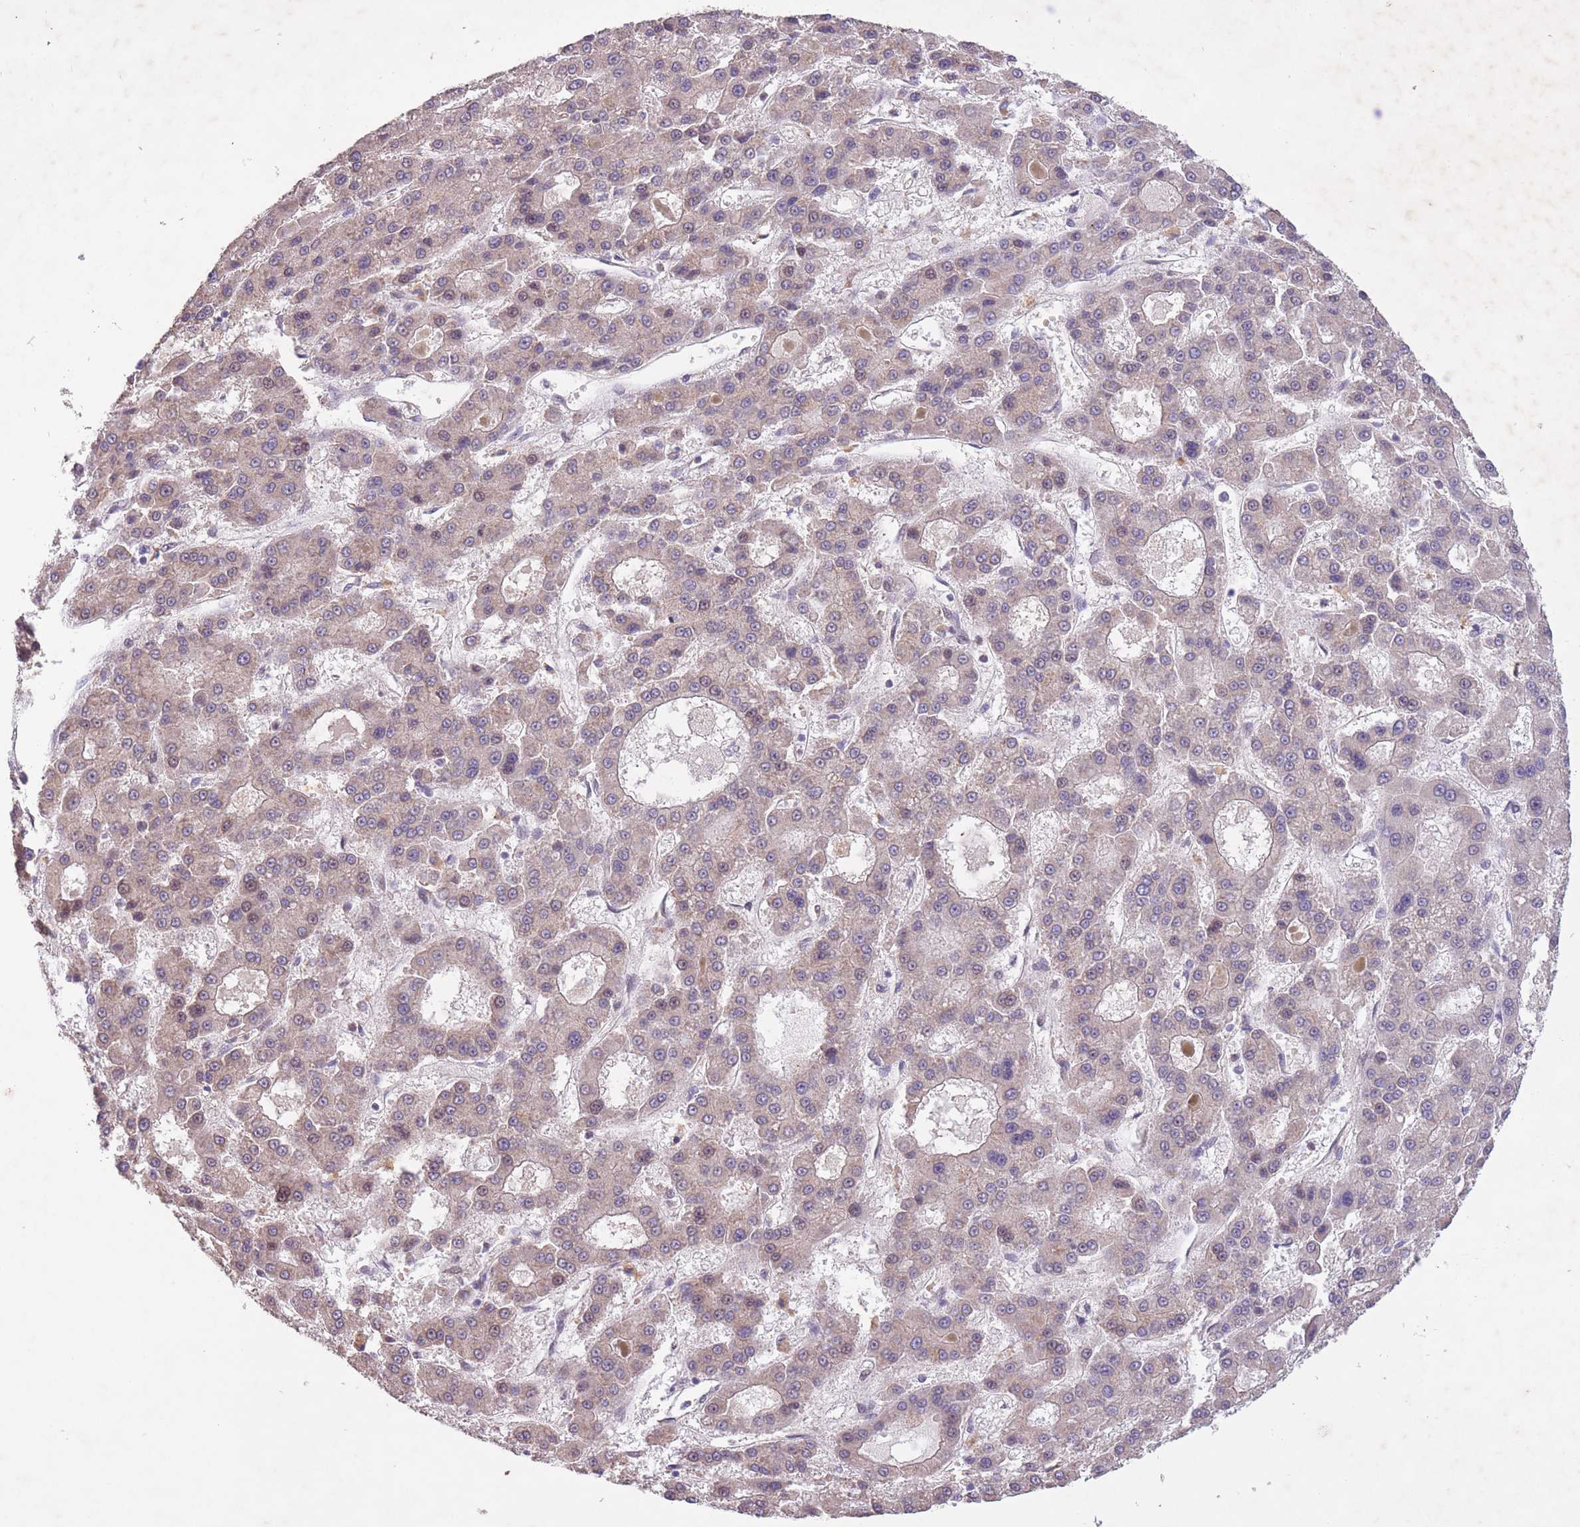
{"staining": {"intensity": "weak", "quantity": "<25%", "location": "nuclear"}, "tissue": "liver cancer", "cell_type": "Tumor cells", "image_type": "cancer", "snomed": [{"axis": "morphology", "description": "Carcinoma, Hepatocellular, NOS"}, {"axis": "topography", "description": "Liver"}], "caption": "Tumor cells are negative for protein expression in human liver cancer (hepatocellular carcinoma). (Brightfield microscopy of DAB (3,3'-diaminobenzidine) IHC at high magnification).", "gene": "CBX6", "patient": {"sex": "male", "age": 70}}